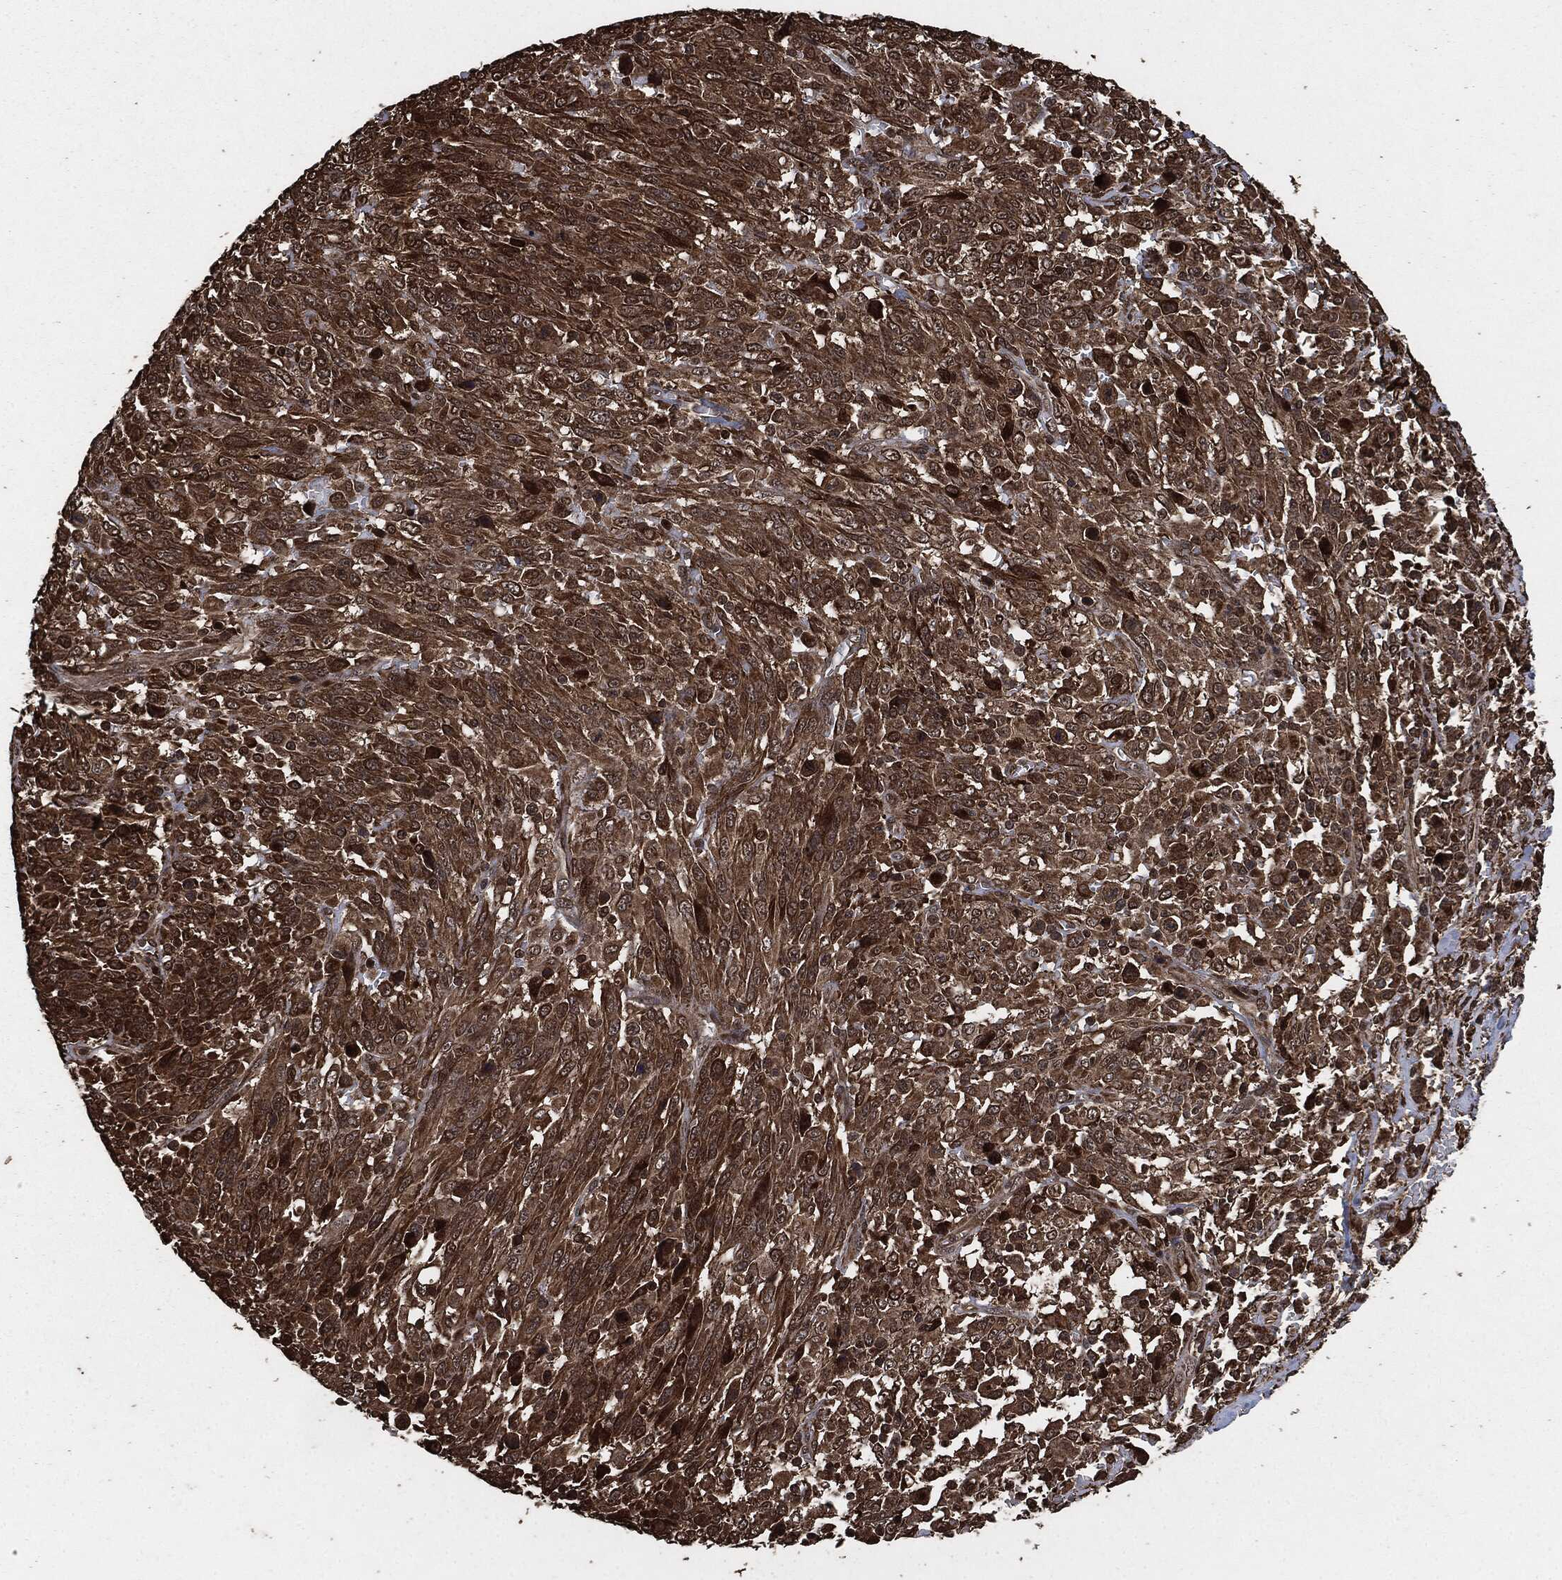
{"staining": {"intensity": "strong", "quantity": "25%-75%", "location": "cytoplasmic/membranous"}, "tissue": "melanoma", "cell_type": "Tumor cells", "image_type": "cancer", "snomed": [{"axis": "morphology", "description": "Malignant melanoma, NOS"}, {"axis": "topography", "description": "Skin"}], "caption": "The photomicrograph demonstrates a brown stain indicating the presence of a protein in the cytoplasmic/membranous of tumor cells in malignant melanoma. Nuclei are stained in blue.", "gene": "EGFR", "patient": {"sex": "female", "age": 91}}